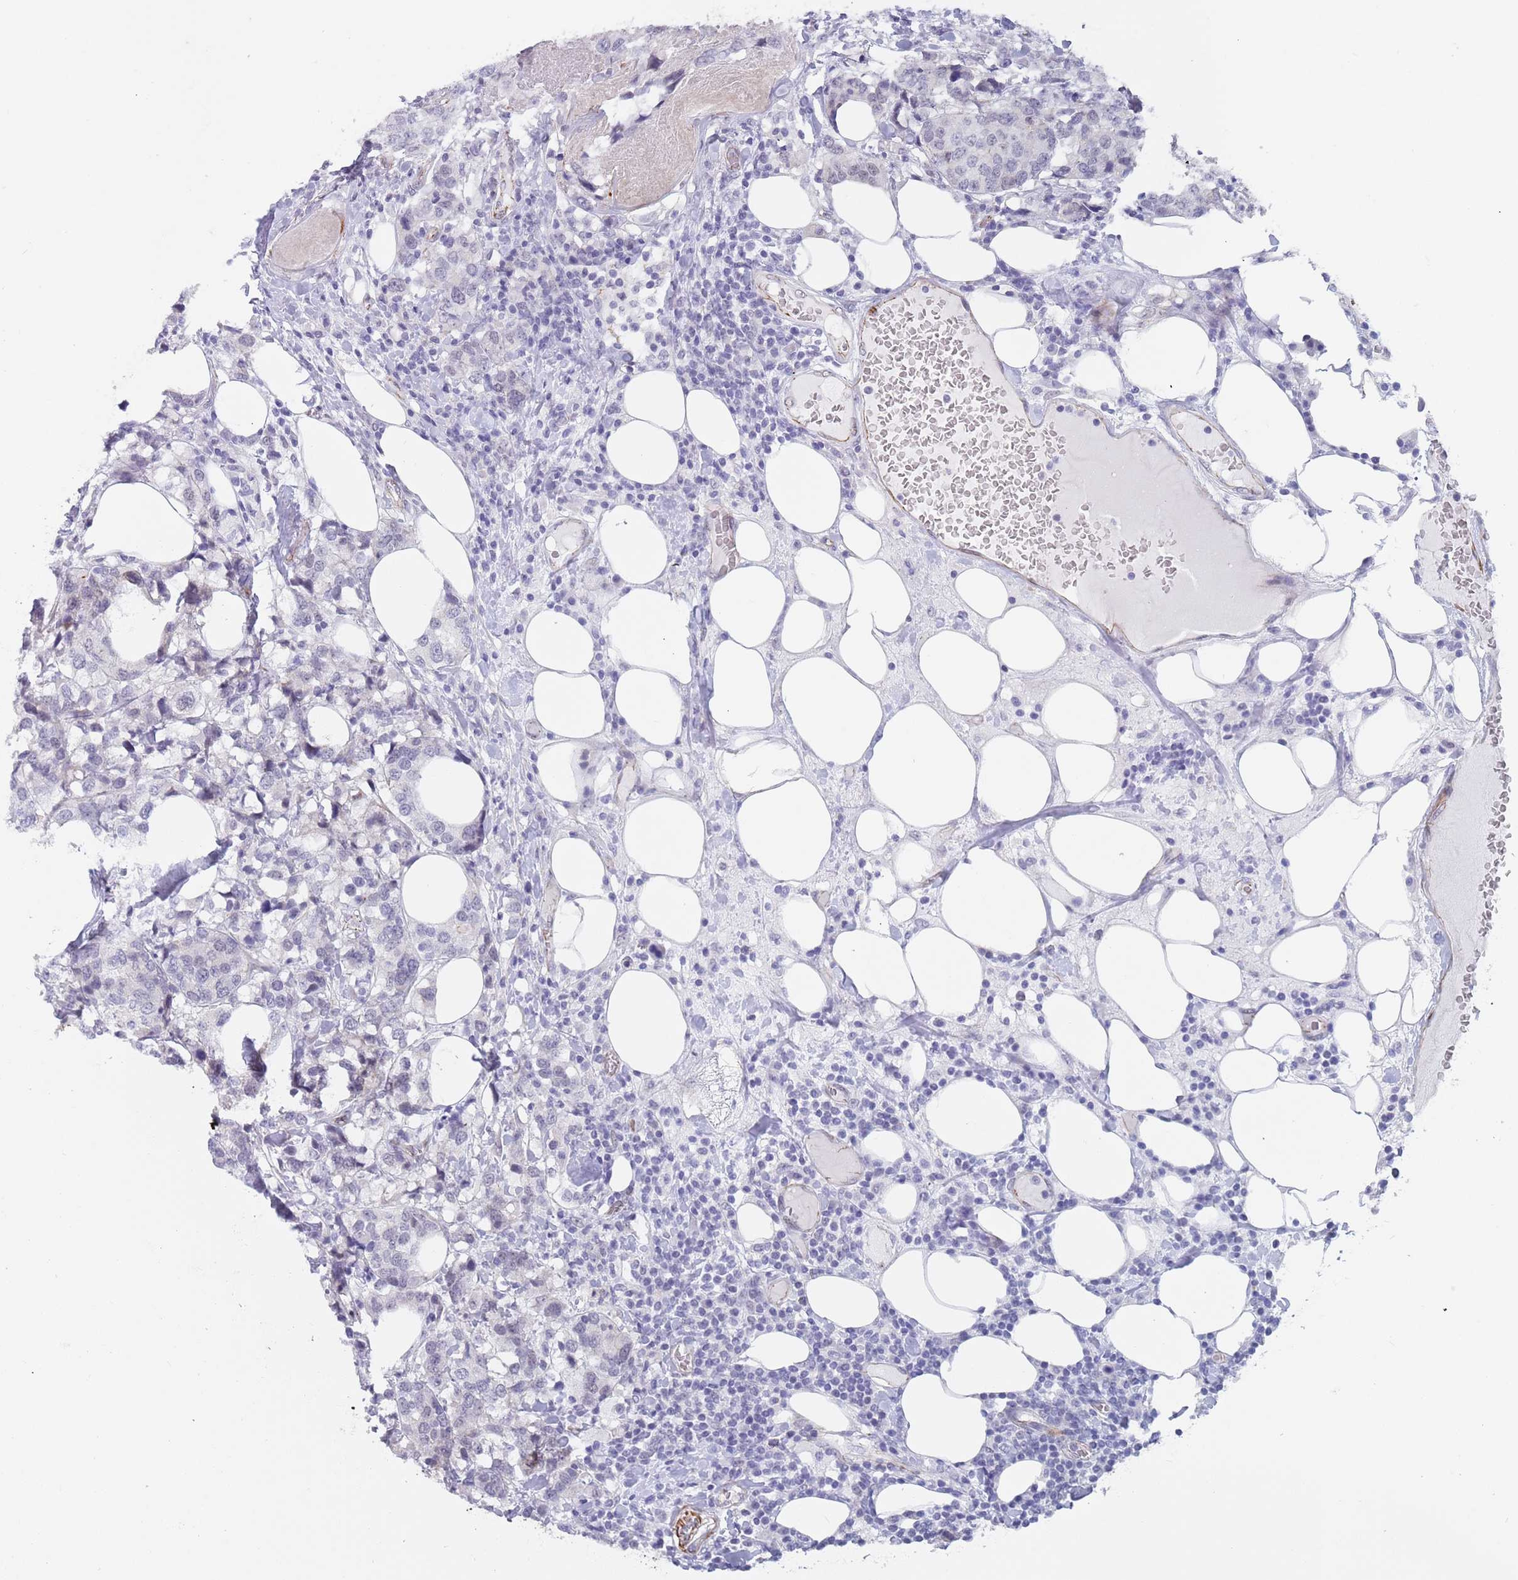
{"staining": {"intensity": "negative", "quantity": "none", "location": "none"}, "tissue": "breast cancer", "cell_type": "Tumor cells", "image_type": "cancer", "snomed": [{"axis": "morphology", "description": "Lobular carcinoma"}, {"axis": "topography", "description": "Breast"}], "caption": "High power microscopy micrograph of an immunohistochemistry (IHC) histopathology image of lobular carcinoma (breast), revealing no significant staining in tumor cells.", "gene": "OR5A2", "patient": {"sex": "female", "age": 59}}